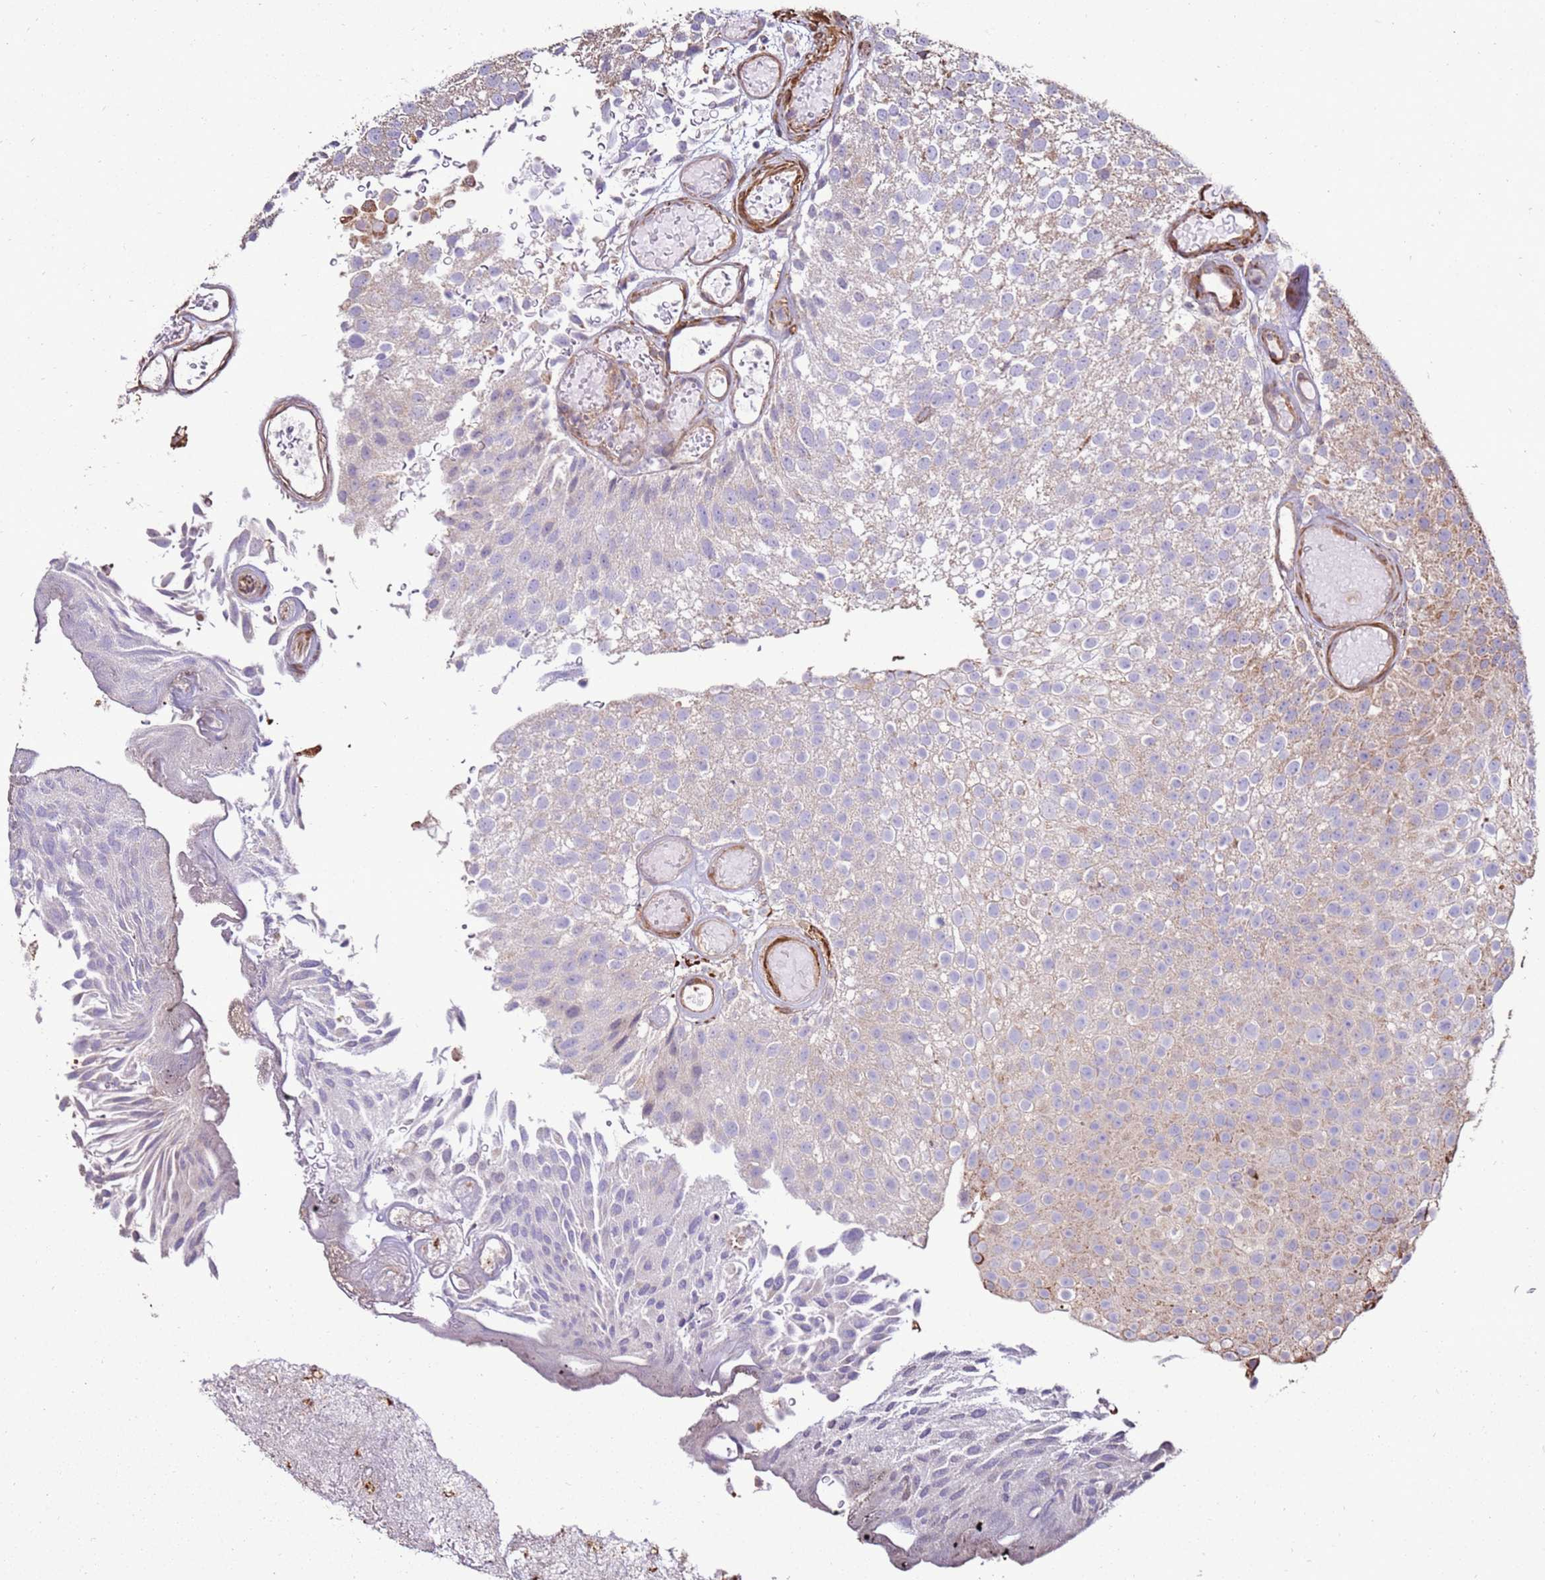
{"staining": {"intensity": "weak", "quantity": "<25%", "location": "cytoplasmic/membranous"}, "tissue": "urothelial cancer", "cell_type": "Tumor cells", "image_type": "cancer", "snomed": [{"axis": "morphology", "description": "Urothelial carcinoma, Low grade"}, {"axis": "topography", "description": "Urinary bladder"}], "caption": "This micrograph is of low-grade urothelial carcinoma stained with IHC to label a protein in brown with the nuclei are counter-stained blue. There is no staining in tumor cells.", "gene": "DDX59", "patient": {"sex": "male", "age": 78}}